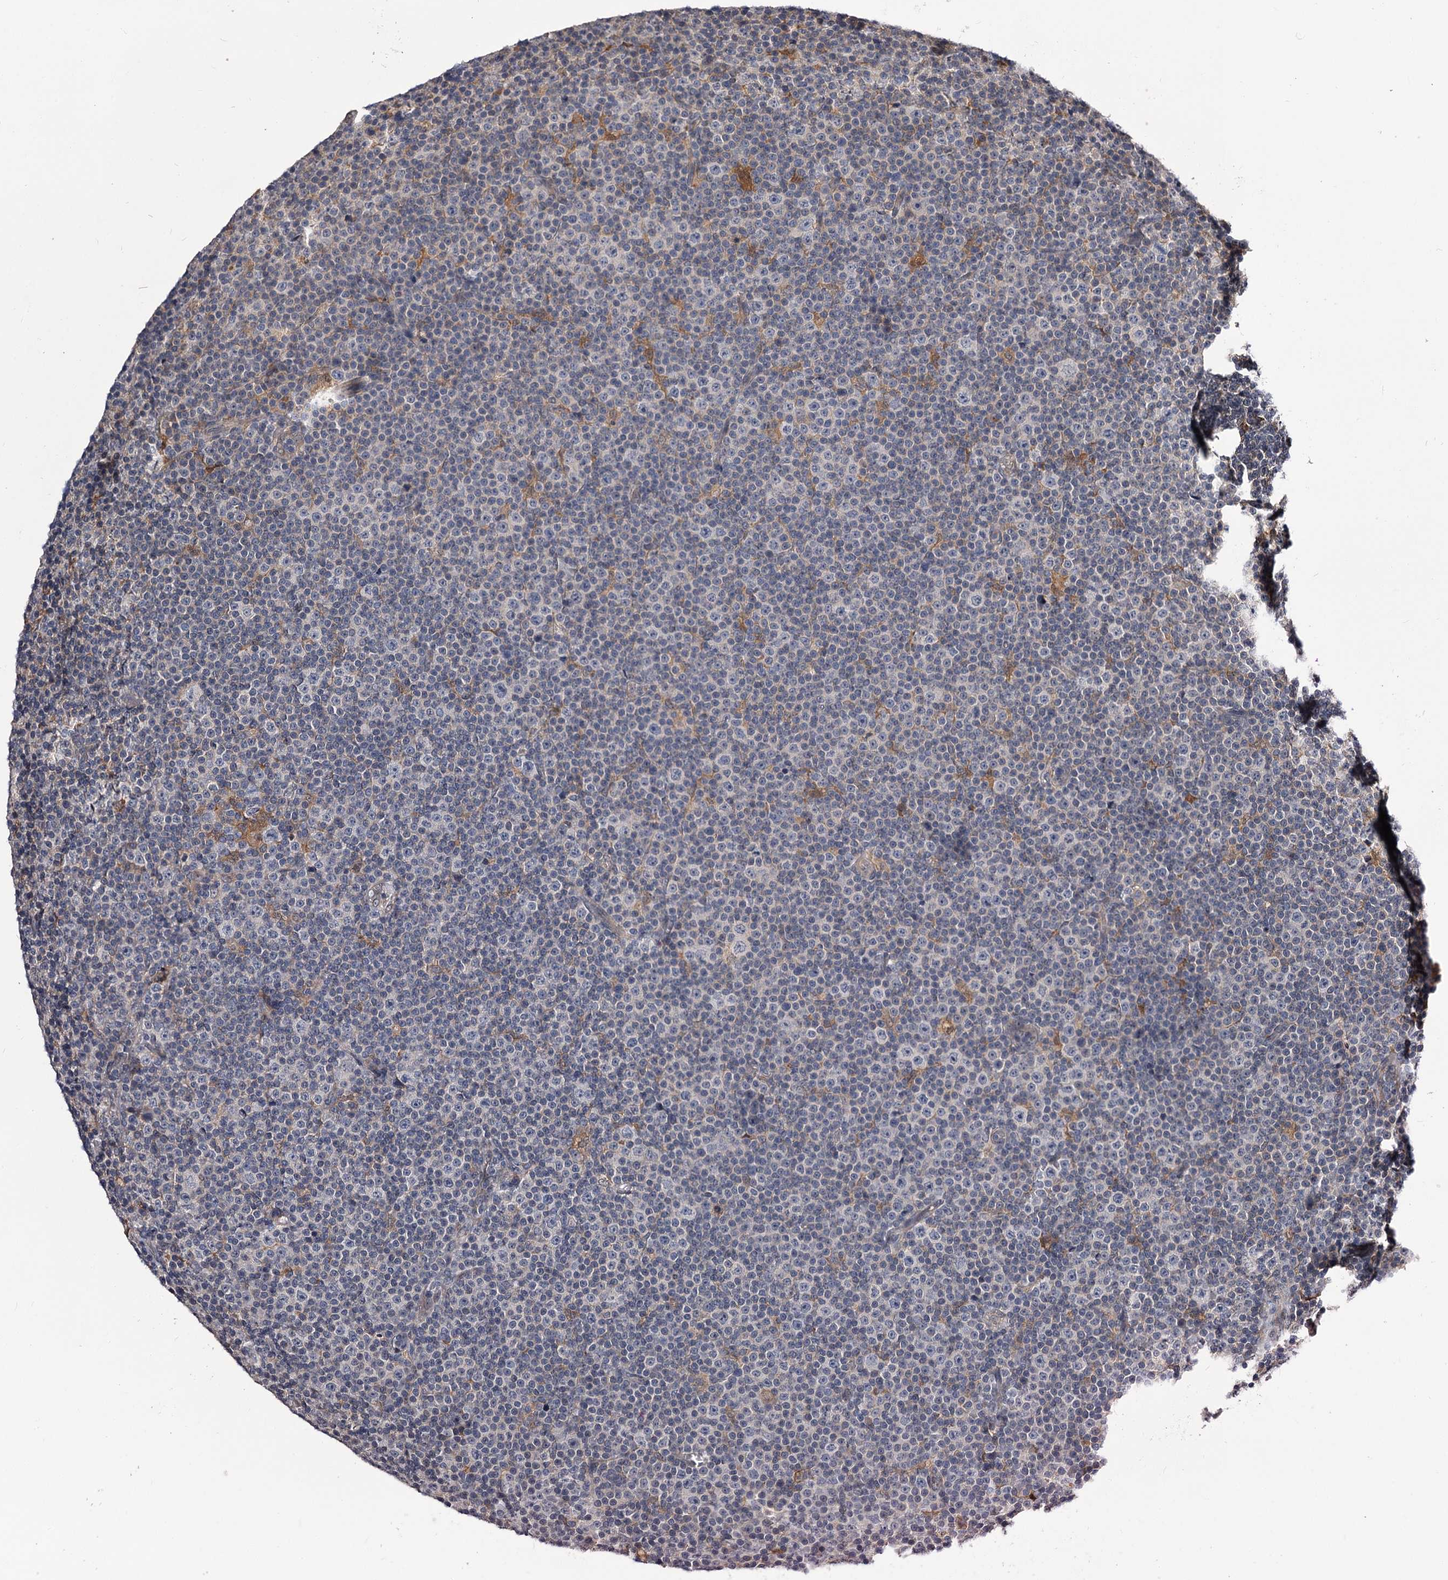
{"staining": {"intensity": "negative", "quantity": "none", "location": "none"}, "tissue": "lymphoma", "cell_type": "Tumor cells", "image_type": "cancer", "snomed": [{"axis": "morphology", "description": "Malignant lymphoma, non-Hodgkin's type, Low grade"}, {"axis": "topography", "description": "Lymph node"}], "caption": "Immunohistochemistry (IHC) histopathology image of lymphoma stained for a protein (brown), which displays no expression in tumor cells. (DAB (3,3'-diaminobenzidine) immunohistochemistry with hematoxylin counter stain).", "gene": "GSTO1", "patient": {"sex": "female", "age": 67}}